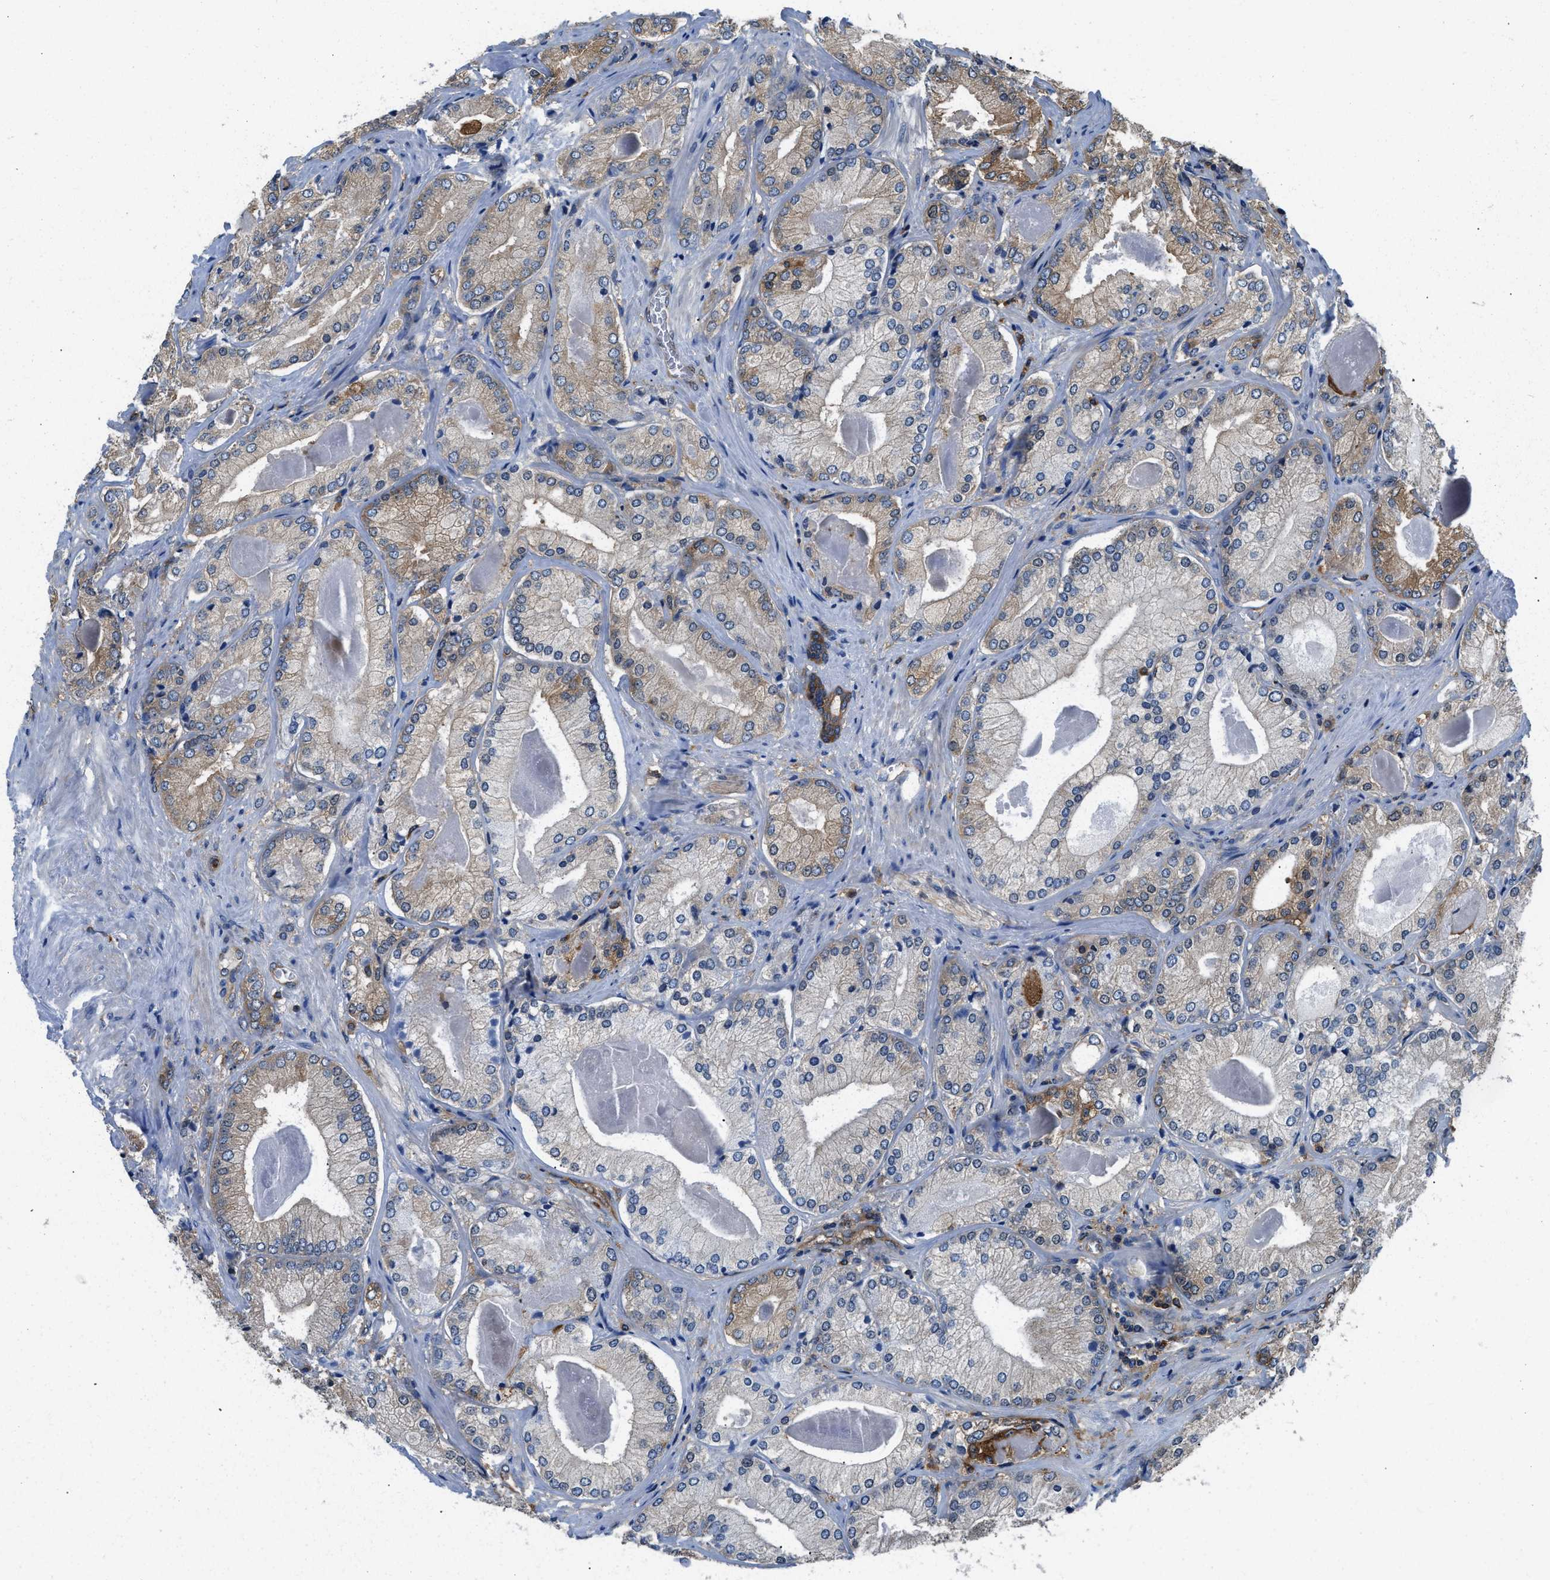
{"staining": {"intensity": "negative", "quantity": "none", "location": "none"}, "tissue": "prostate cancer", "cell_type": "Tumor cells", "image_type": "cancer", "snomed": [{"axis": "morphology", "description": "Adenocarcinoma, Low grade"}, {"axis": "topography", "description": "Prostate"}], "caption": "There is no significant expression in tumor cells of low-grade adenocarcinoma (prostate).", "gene": "PKM", "patient": {"sex": "male", "age": 65}}